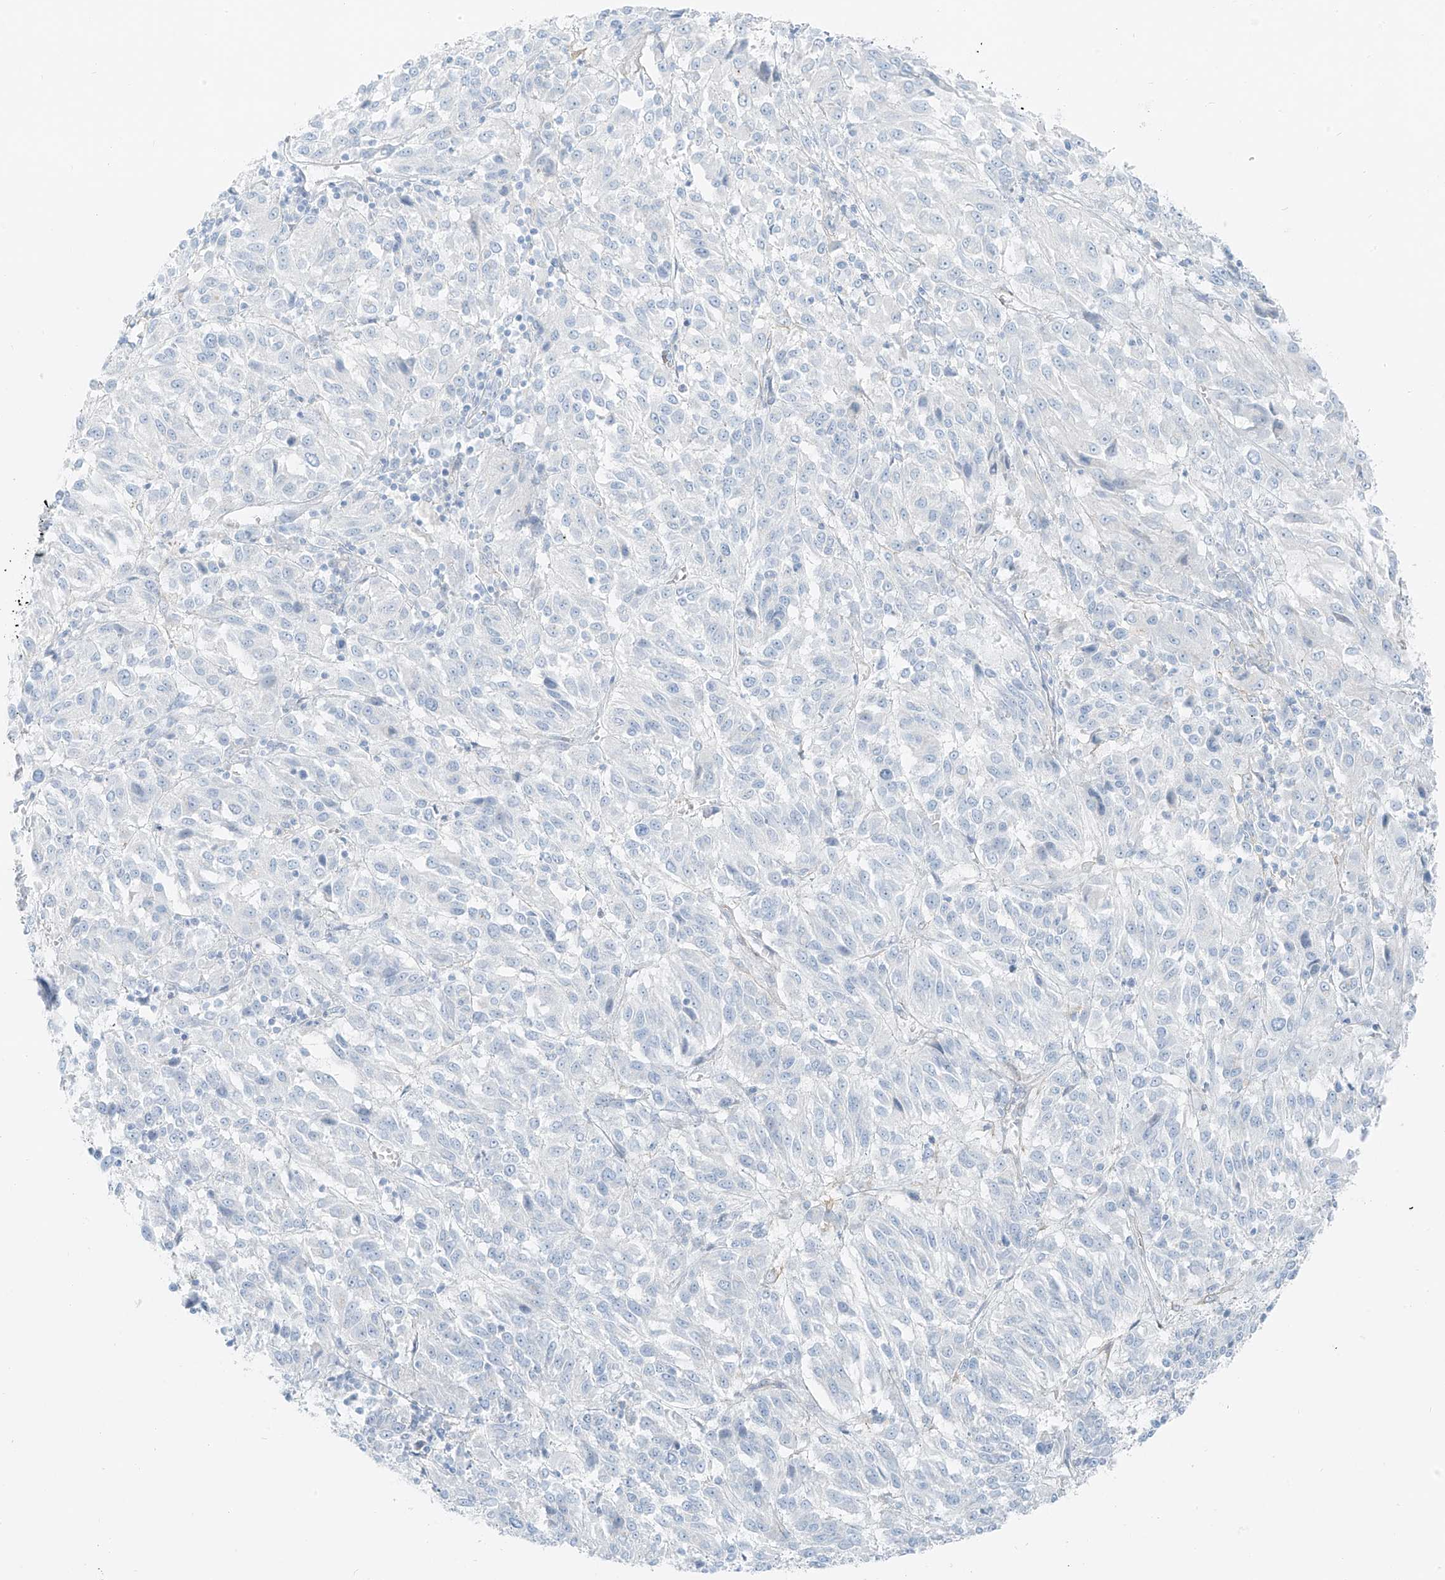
{"staining": {"intensity": "negative", "quantity": "none", "location": "none"}, "tissue": "melanoma", "cell_type": "Tumor cells", "image_type": "cancer", "snomed": [{"axis": "morphology", "description": "Malignant melanoma, Metastatic site"}, {"axis": "topography", "description": "Lung"}], "caption": "A photomicrograph of melanoma stained for a protein demonstrates no brown staining in tumor cells.", "gene": "SMCP", "patient": {"sex": "male", "age": 64}}